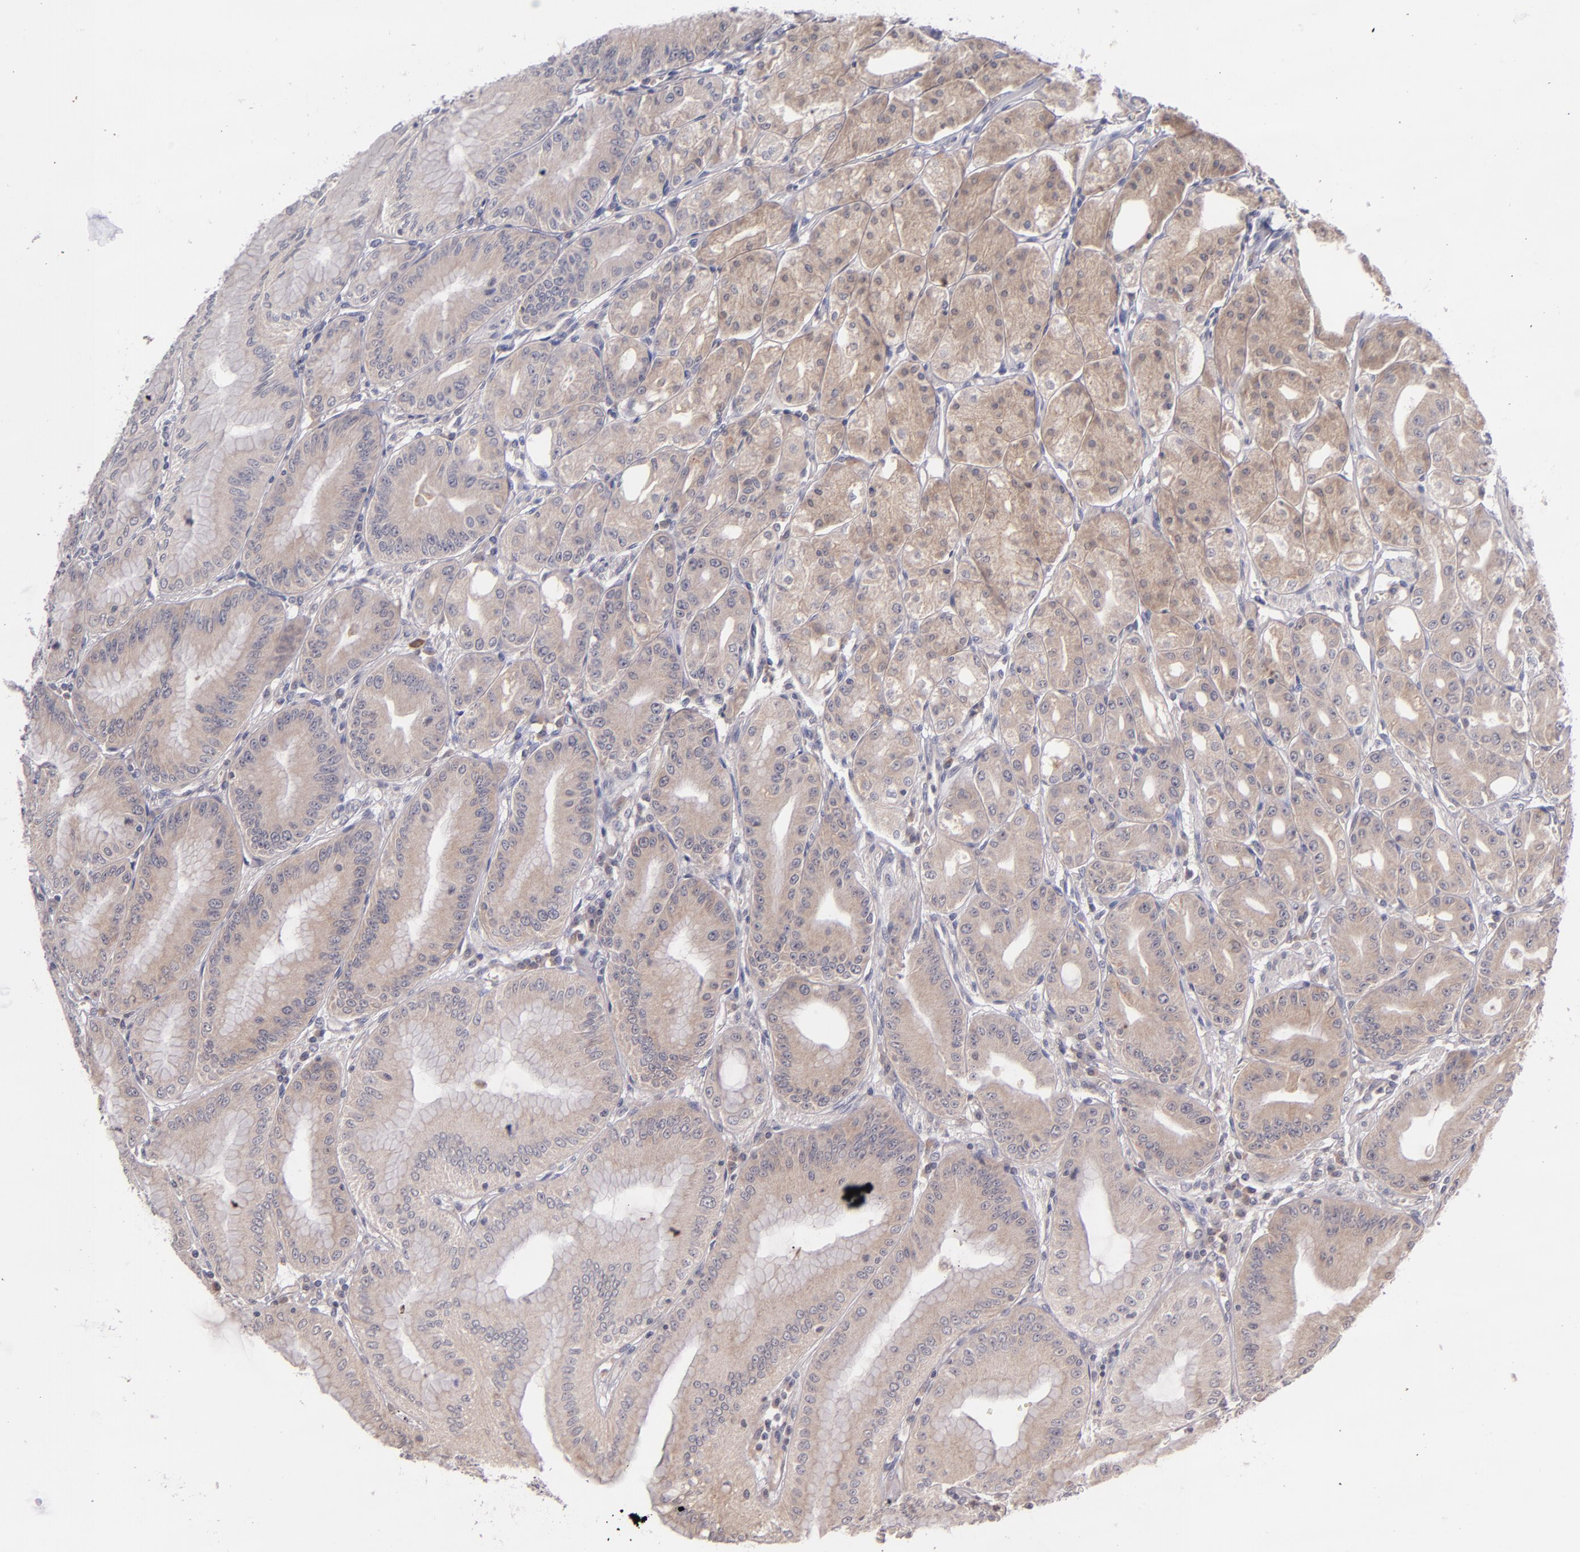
{"staining": {"intensity": "weak", "quantity": ">75%", "location": "cytoplasmic/membranous"}, "tissue": "stomach", "cell_type": "Glandular cells", "image_type": "normal", "snomed": [{"axis": "morphology", "description": "Normal tissue, NOS"}, {"axis": "topography", "description": "Stomach, lower"}], "caption": "The immunohistochemical stain highlights weak cytoplasmic/membranous staining in glandular cells of benign stomach. The staining was performed using DAB, with brown indicating positive protein expression. Nuclei are stained blue with hematoxylin.", "gene": "TSC2", "patient": {"sex": "male", "age": 71}}